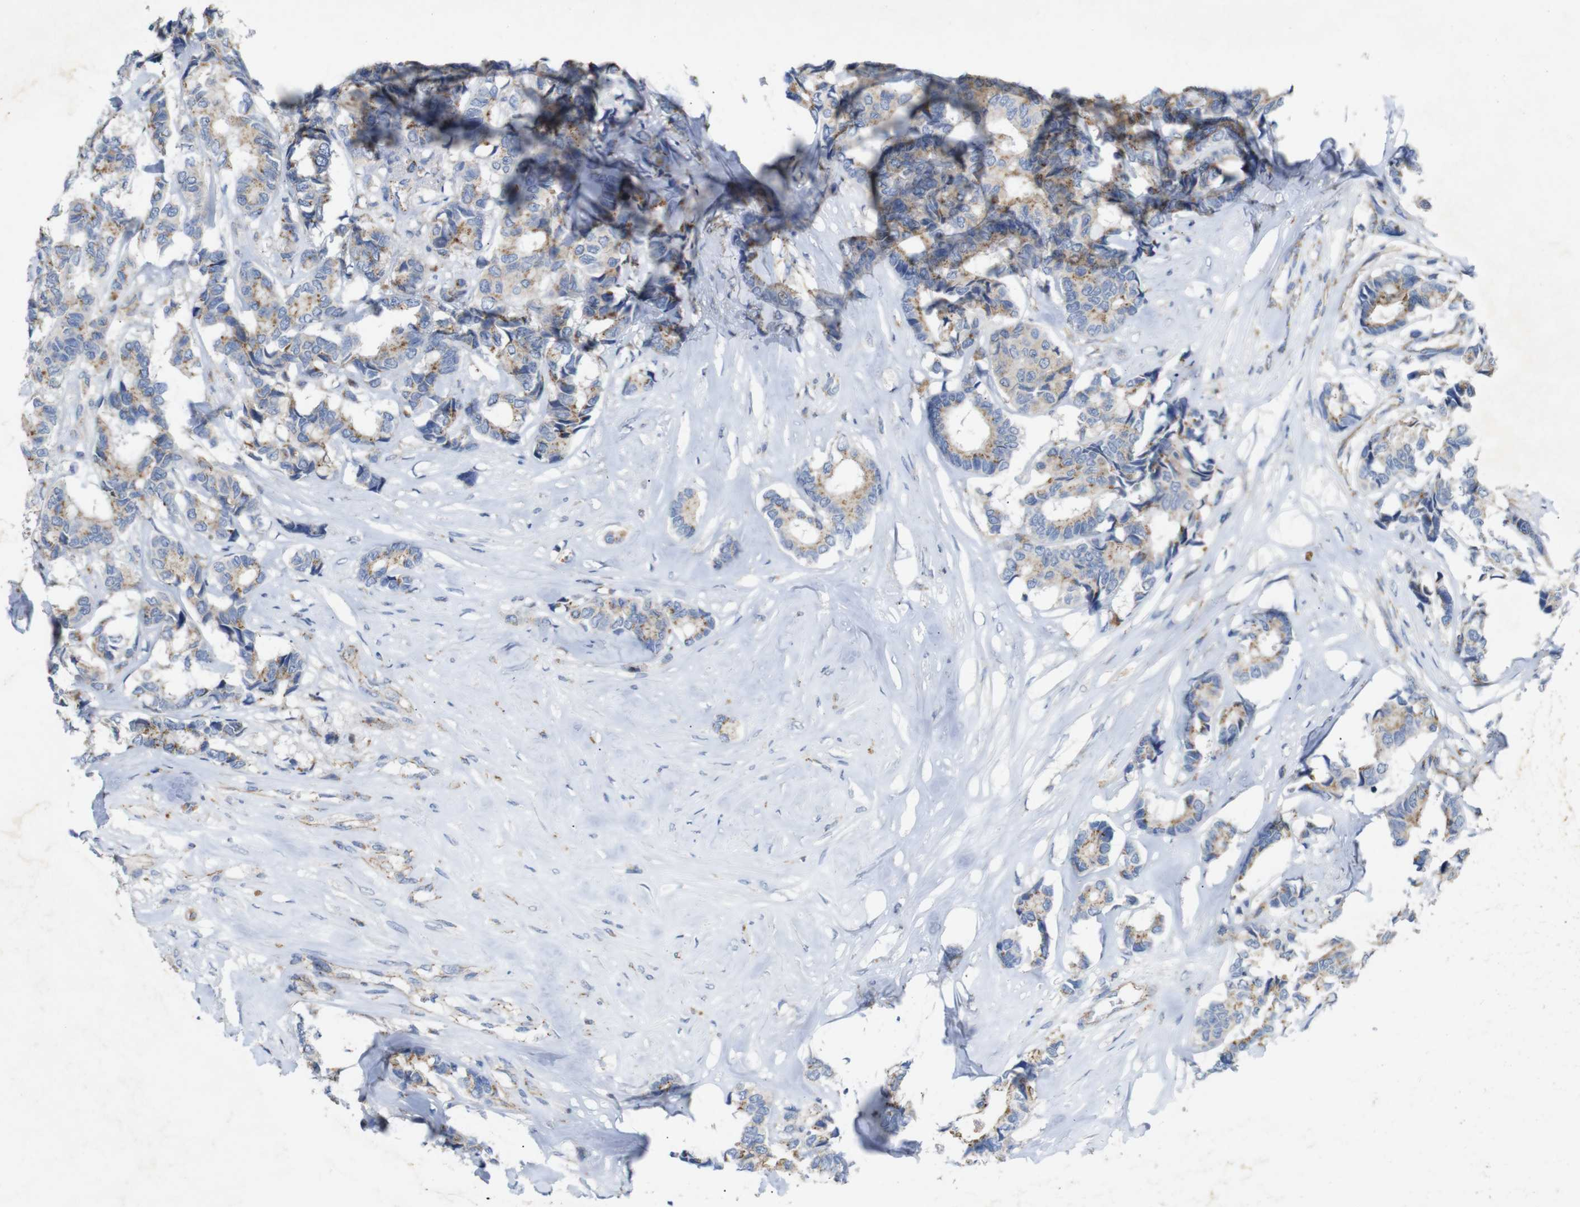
{"staining": {"intensity": "weak", "quantity": ">75%", "location": "cytoplasmic/membranous"}, "tissue": "breast cancer", "cell_type": "Tumor cells", "image_type": "cancer", "snomed": [{"axis": "morphology", "description": "Duct carcinoma"}, {"axis": "topography", "description": "Breast"}], "caption": "The image reveals staining of intraductal carcinoma (breast), revealing weak cytoplasmic/membranous protein expression (brown color) within tumor cells. (brown staining indicates protein expression, while blue staining denotes nuclei).", "gene": "NHLRC3", "patient": {"sex": "female", "age": 87}}